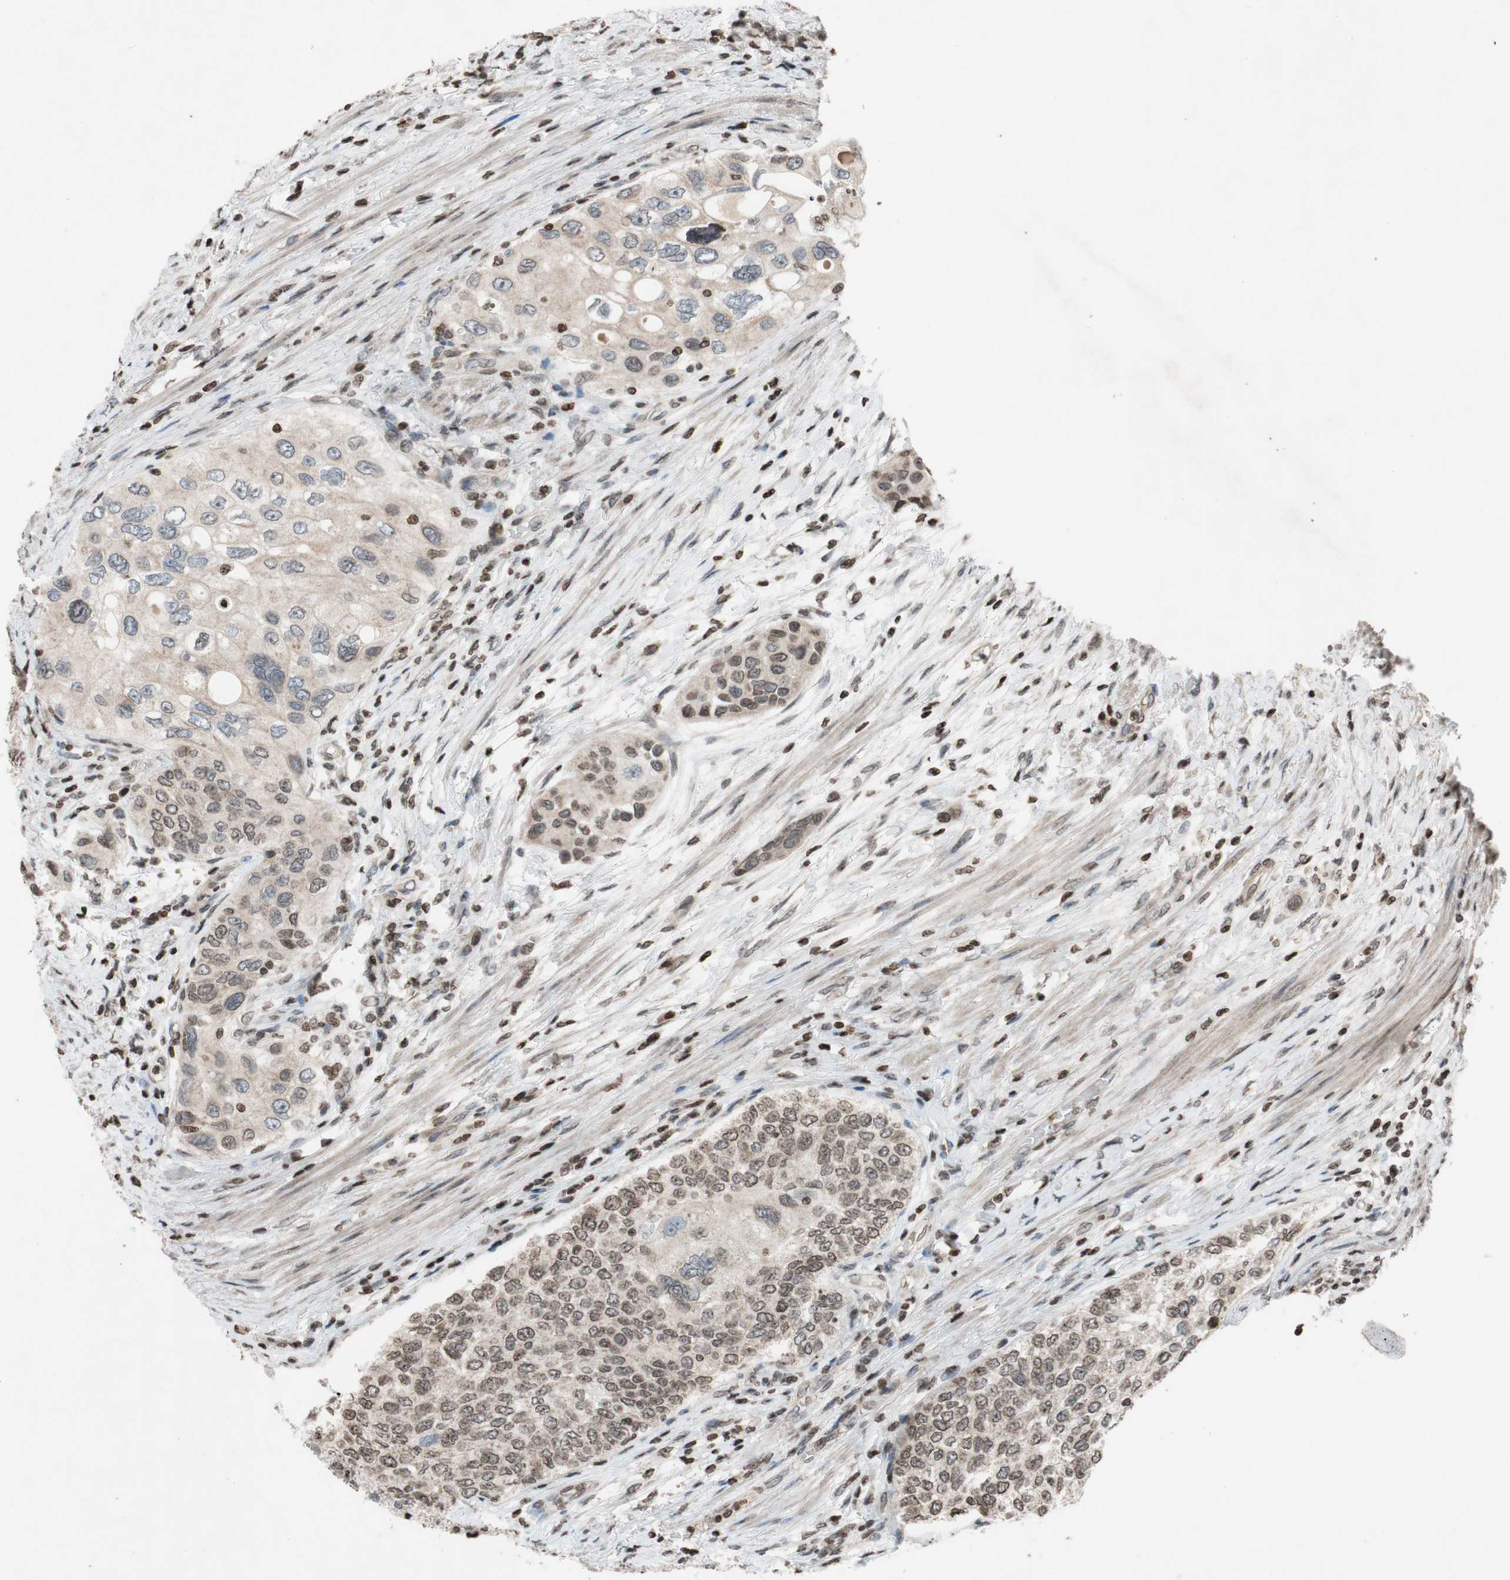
{"staining": {"intensity": "weak", "quantity": "25%-75%", "location": "nuclear"}, "tissue": "urothelial cancer", "cell_type": "Tumor cells", "image_type": "cancer", "snomed": [{"axis": "morphology", "description": "Urothelial carcinoma, High grade"}, {"axis": "topography", "description": "Urinary bladder"}], "caption": "An immunohistochemistry histopathology image of neoplastic tissue is shown. Protein staining in brown highlights weak nuclear positivity in urothelial carcinoma (high-grade) within tumor cells.", "gene": "MCM6", "patient": {"sex": "female", "age": 56}}